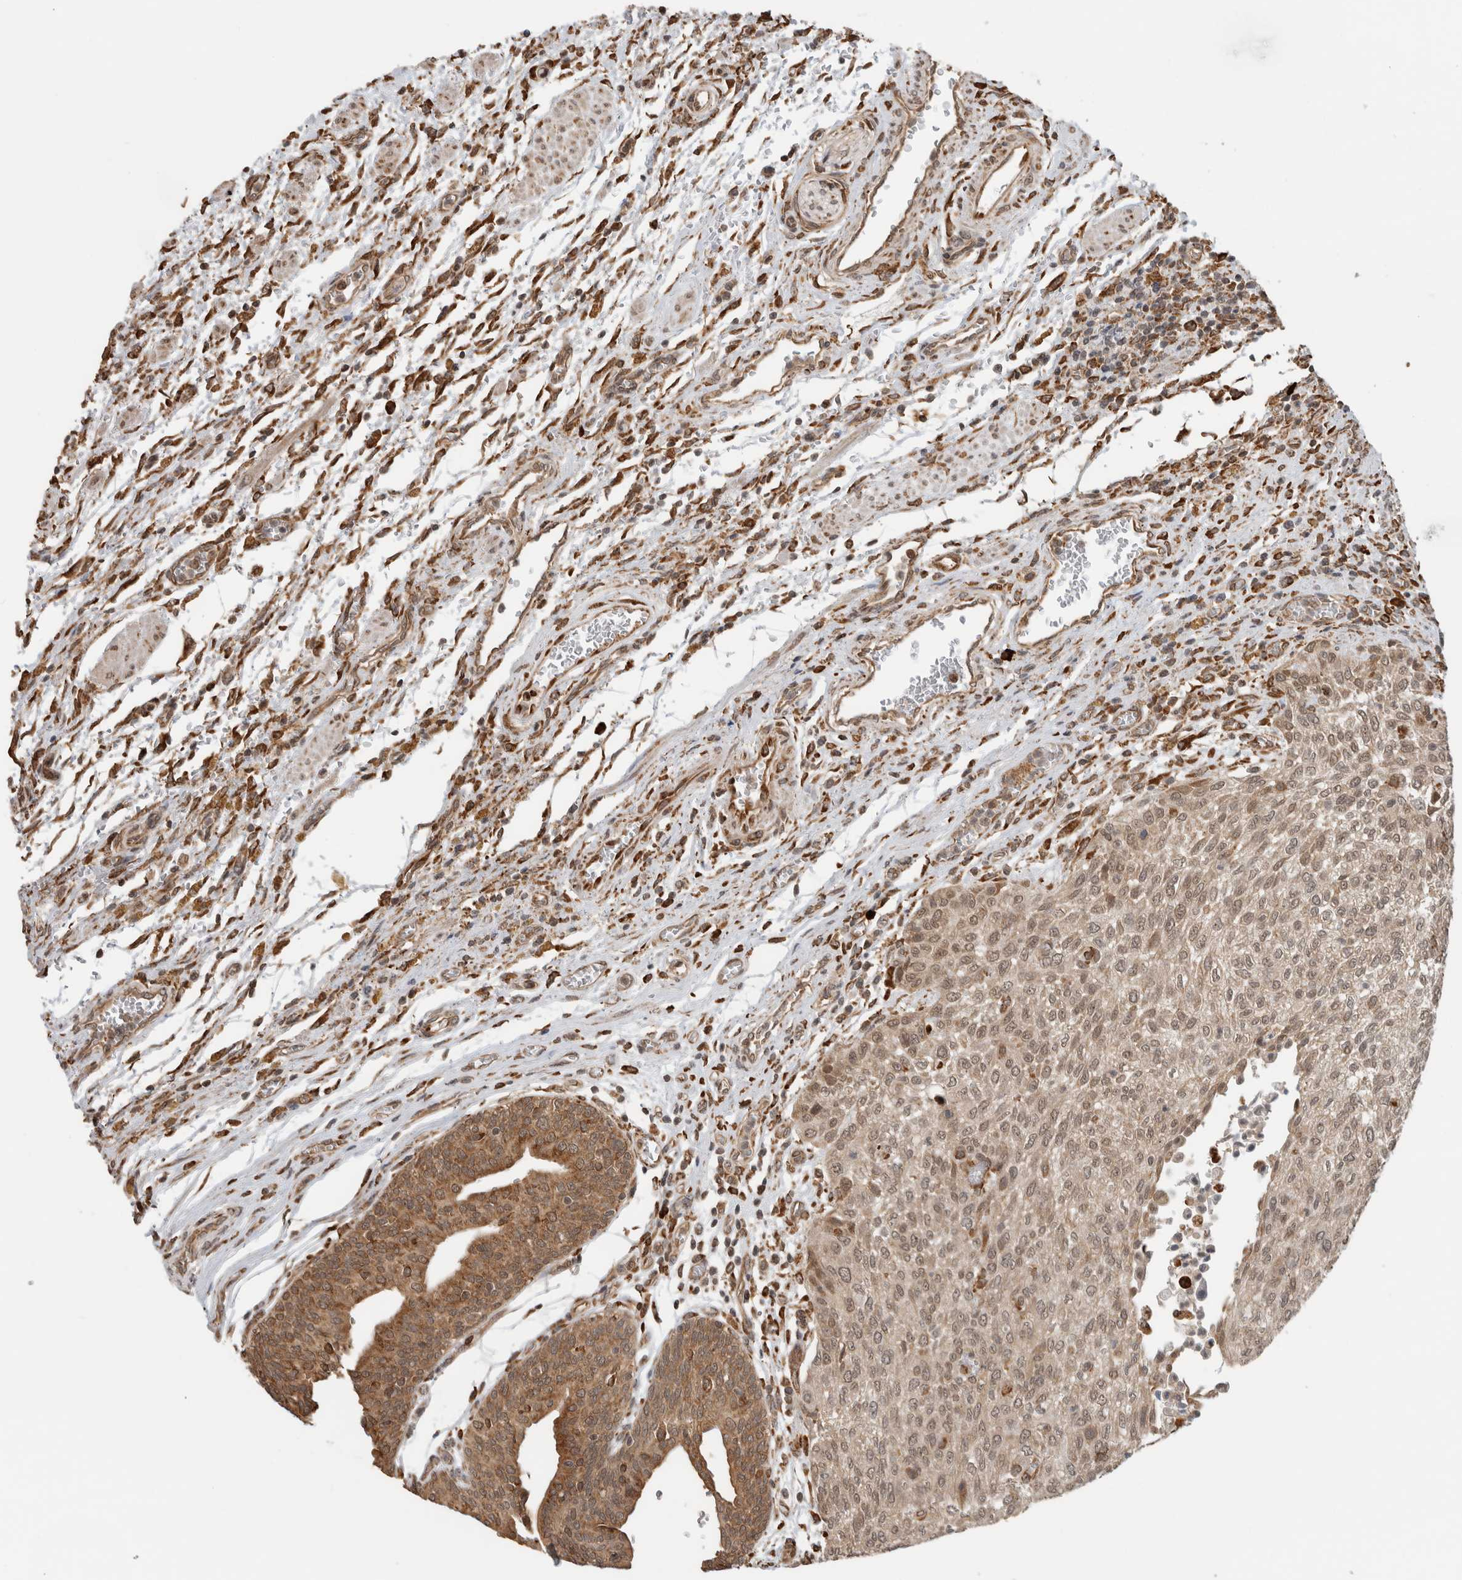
{"staining": {"intensity": "weak", "quantity": ">75%", "location": "cytoplasmic/membranous,nuclear"}, "tissue": "urothelial cancer", "cell_type": "Tumor cells", "image_type": "cancer", "snomed": [{"axis": "morphology", "description": "Urothelial carcinoma, Low grade"}, {"axis": "morphology", "description": "Urothelial carcinoma, High grade"}, {"axis": "topography", "description": "Urinary bladder"}], "caption": "Urothelial carcinoma (low-grade) tissue reveals weak cytoplasmic/membranous and nuclear positivity in about >75% of tumor cells, visualized by immunohistochemistry. (Brightfield microscopy of DAB IHC at high magnification).", "gene": "MS4A7", "patient": {"sex": "male", "age": 35}}